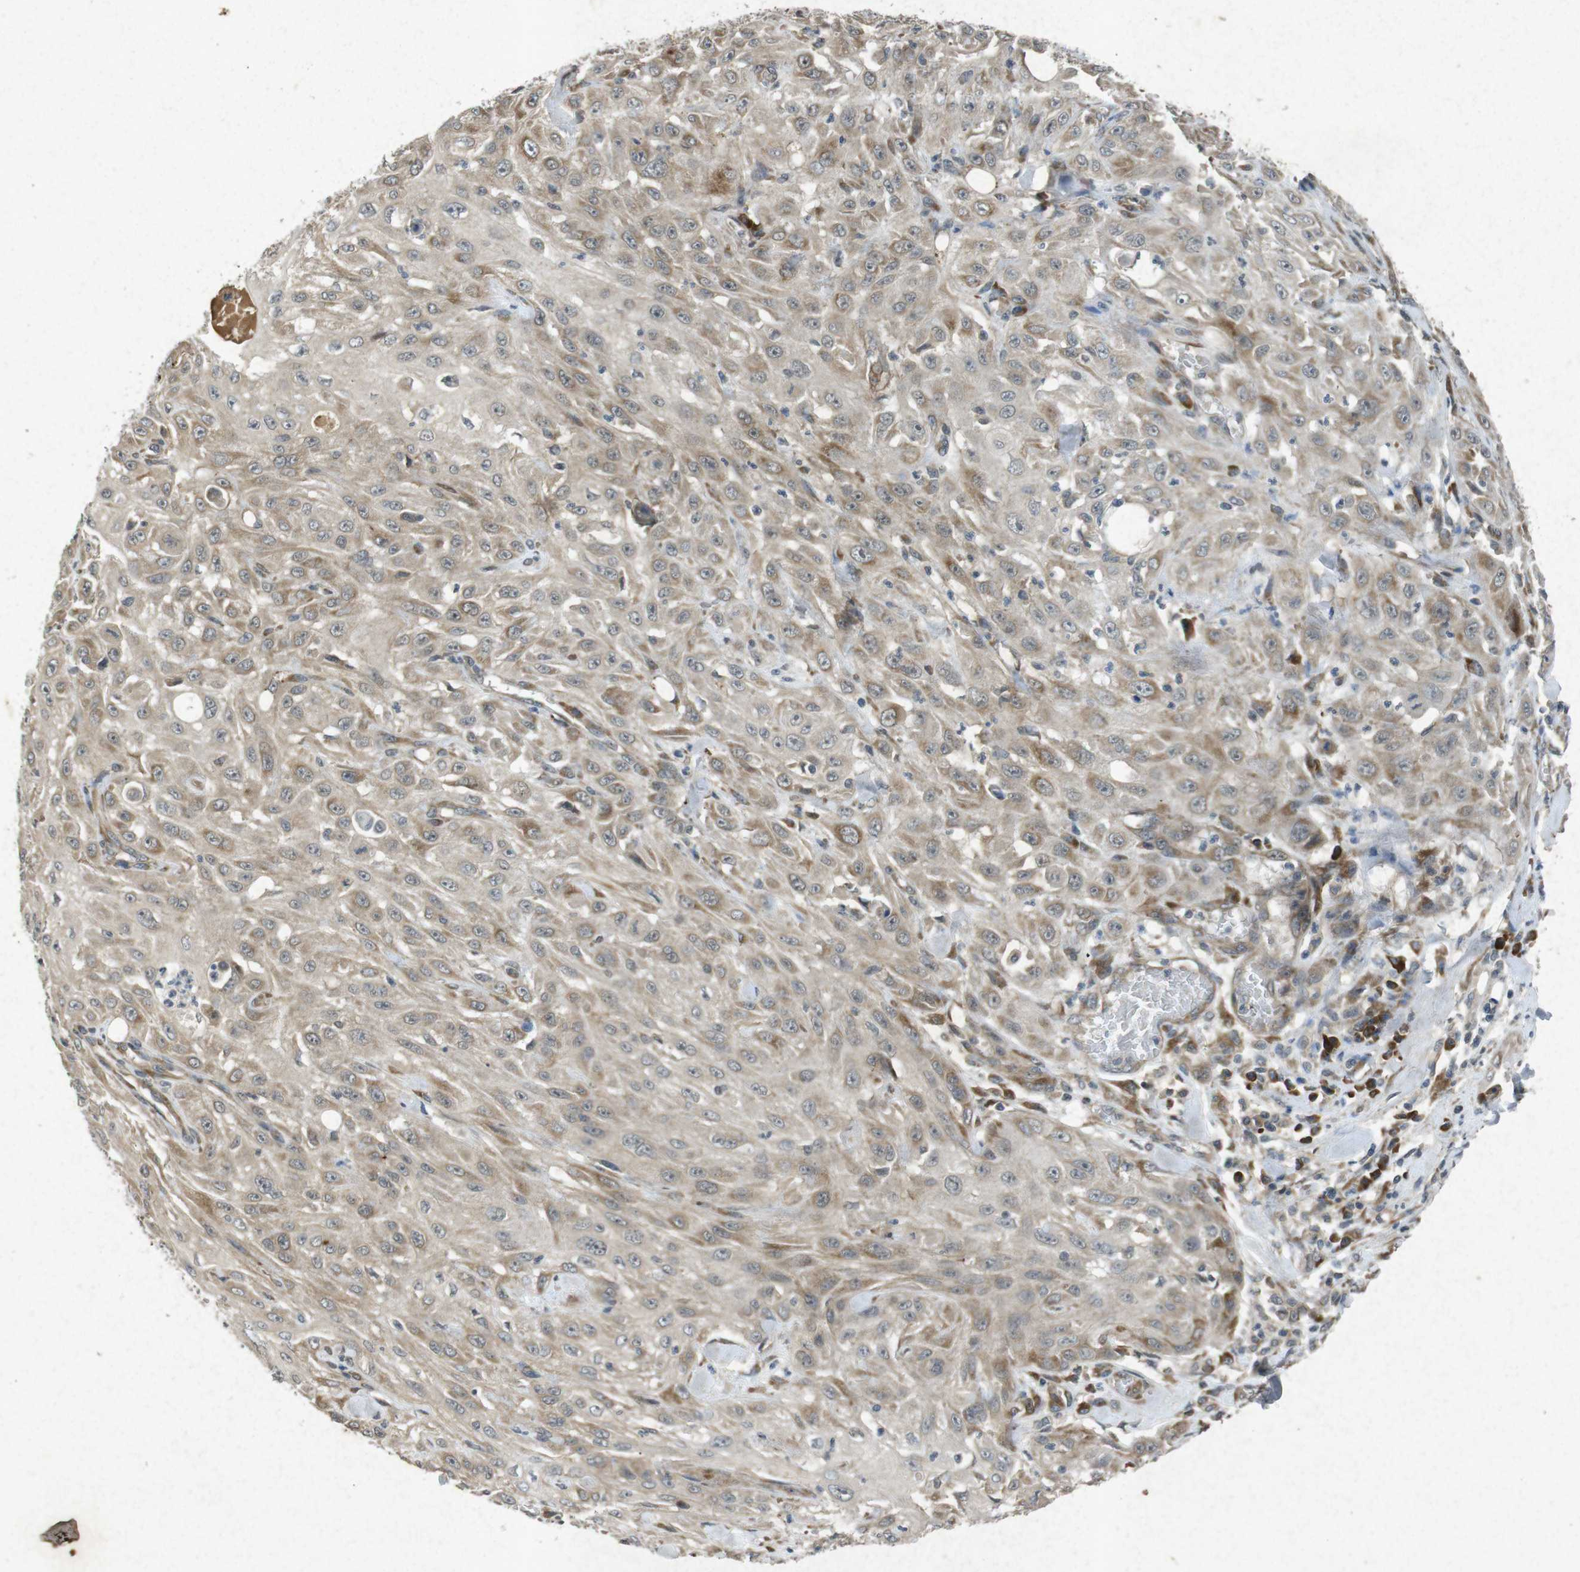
{"staining": {"intensity": "weak", "quantity": ">75%", "location": "cytoplasmic/membranous"}, "tissue": "skin cancer", "cell_type": "Tumor cells", "image_type": "cancer", "snomed": [{"axis": "morphology", "description": "Squamous cell carcinoma, NOS"}, {"axis": "morphology", "description": "Squamous cell carcinoma, metastatic, NOS"}, {"axis": "topography", "description": "Skin"}, {"axis": "topography", "description": "Lymph node"}], "caption": "Tumor cells demonstrate low levels of weak cytoplasmic/membranous expression in approximately >75% of cells in skin cancer (squamous cell carcinoma). The staining is performed using DAB brown chromogen to label protein expression. The nuclei are counter-stained blue using hematoxylin.", "gene": "FLCN", "patient": {"sex": "male", "age": 75}}